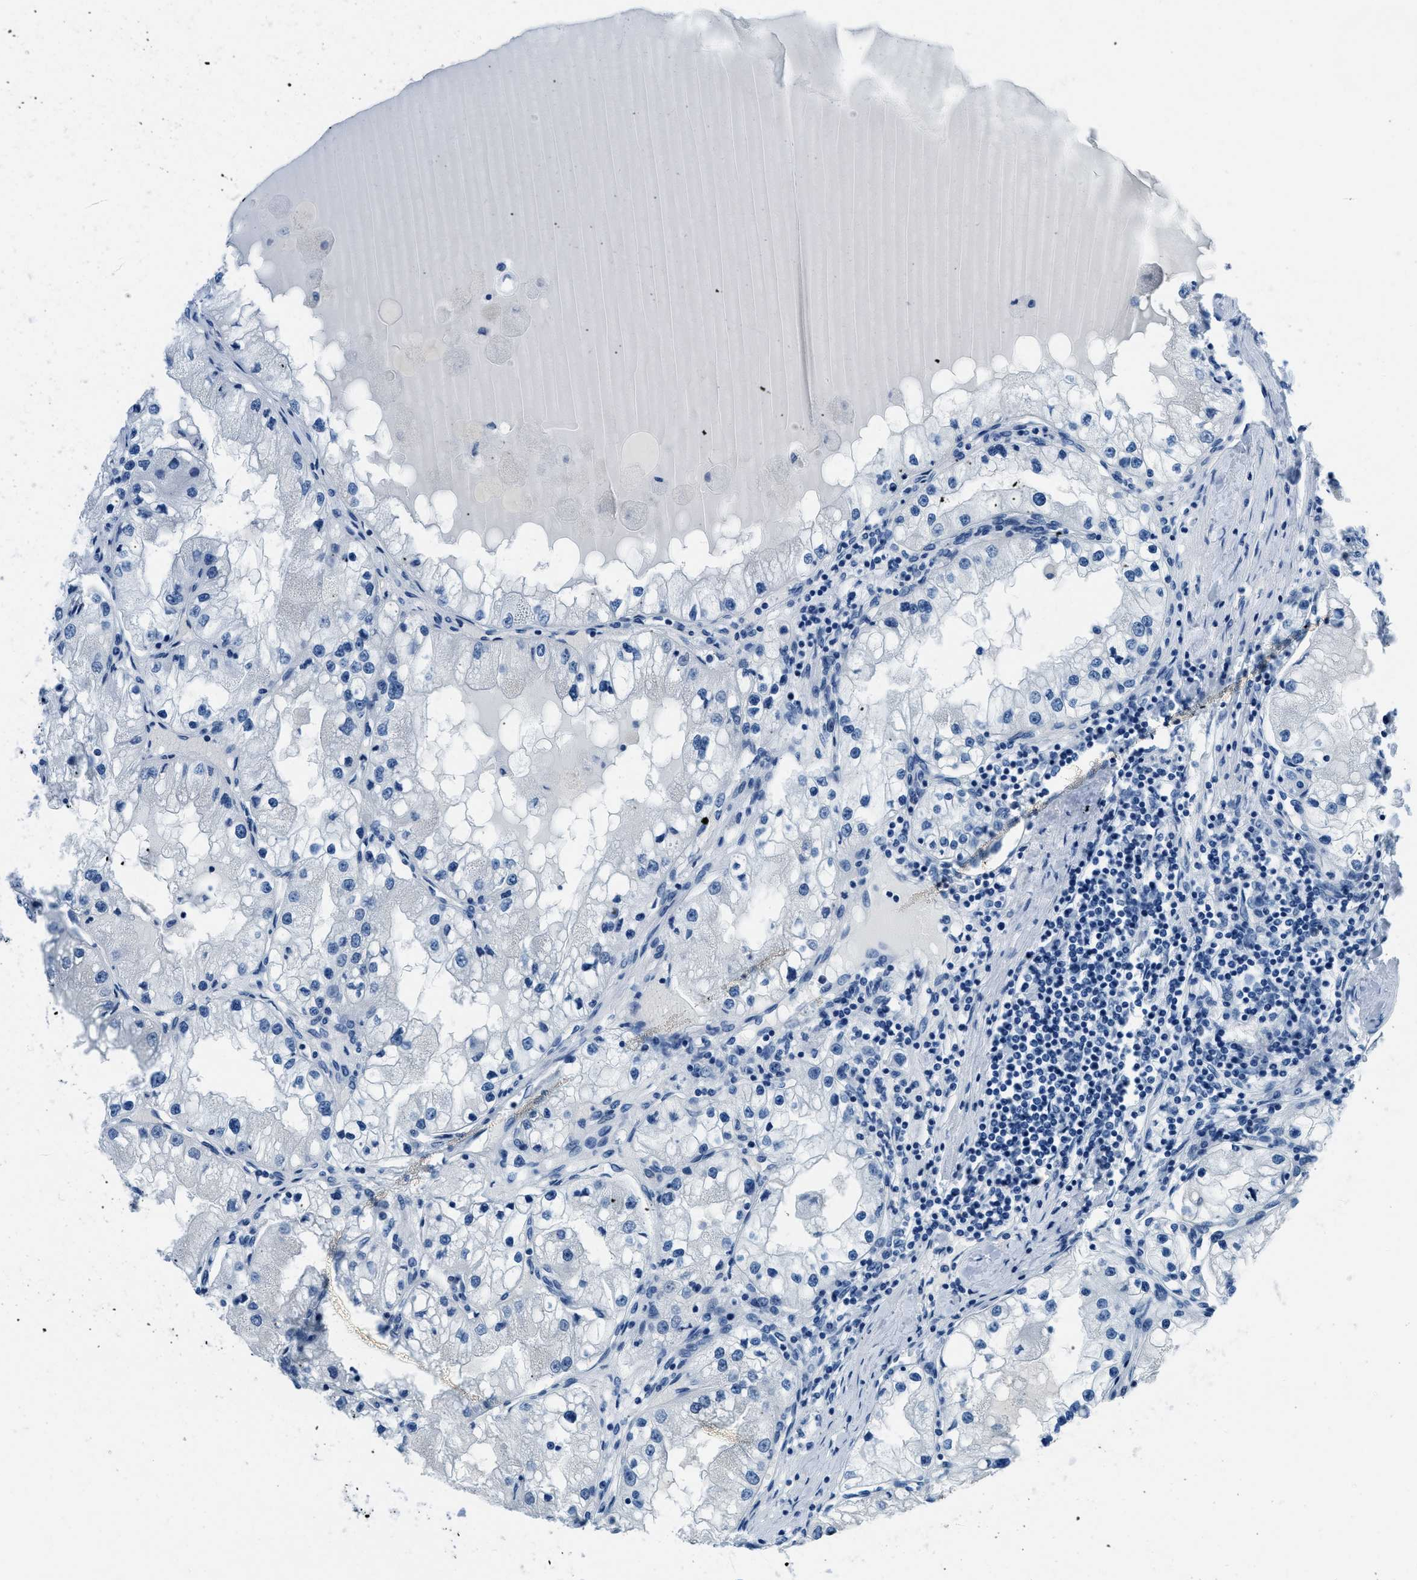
{"staining": {"intensity": "negative", "quantity": "none", "location": "none"}, "tissue": "renal cancer", "cell_type": "Tumor cells", "image_type": "cancer", "snomed": [{"axis": "morphology", "description": "Adenocarcinoma, NOS"}, {"axis": "topography", "description": "Kidney"}], "caption": "Tumor cells are negative for protein expression in human renal cancer (adenocarcinoma).", "gene": "PLA2G2A", "patient": {"sex": "male", "age": 68}}